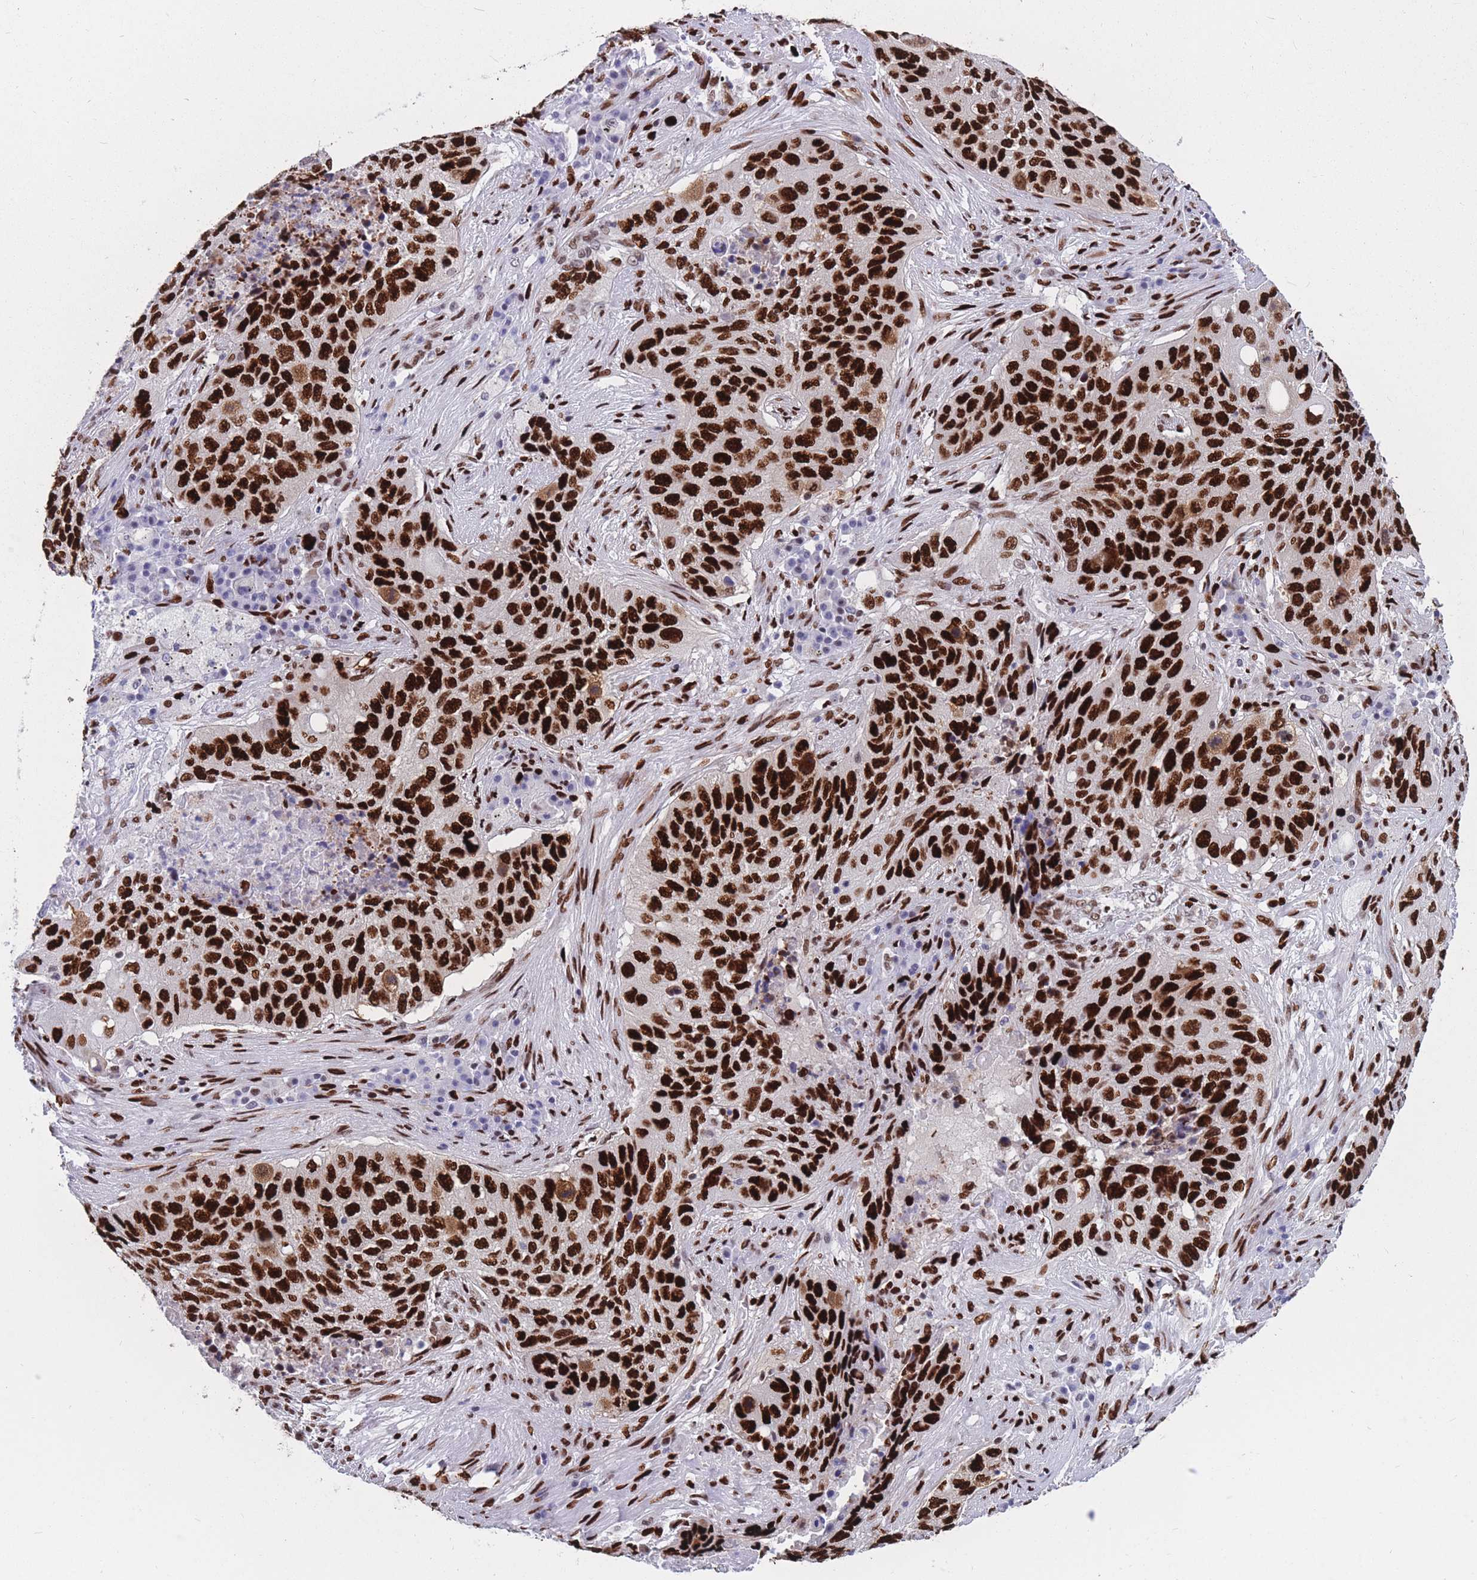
{"staining": {"intensity": "strong", "quantity": ">75%", "location": "nuclear"}, "tissue": "lung cancer", "cell_type": "Tumor cells", "image_type": "cancer", "snomed": [{"axis": "morphology", "description": "Squamous cell carcinoma, NOS"}, {"axis": "topography", "description": "Lung"}], "caption": "Protein staining of lung squamous cell carcinoma tissue demonstrates strong nuclear positivity in approximately >75% of tumor cells.", "gene": "NASP", "patient": {"sex": "female", "age": 63}}